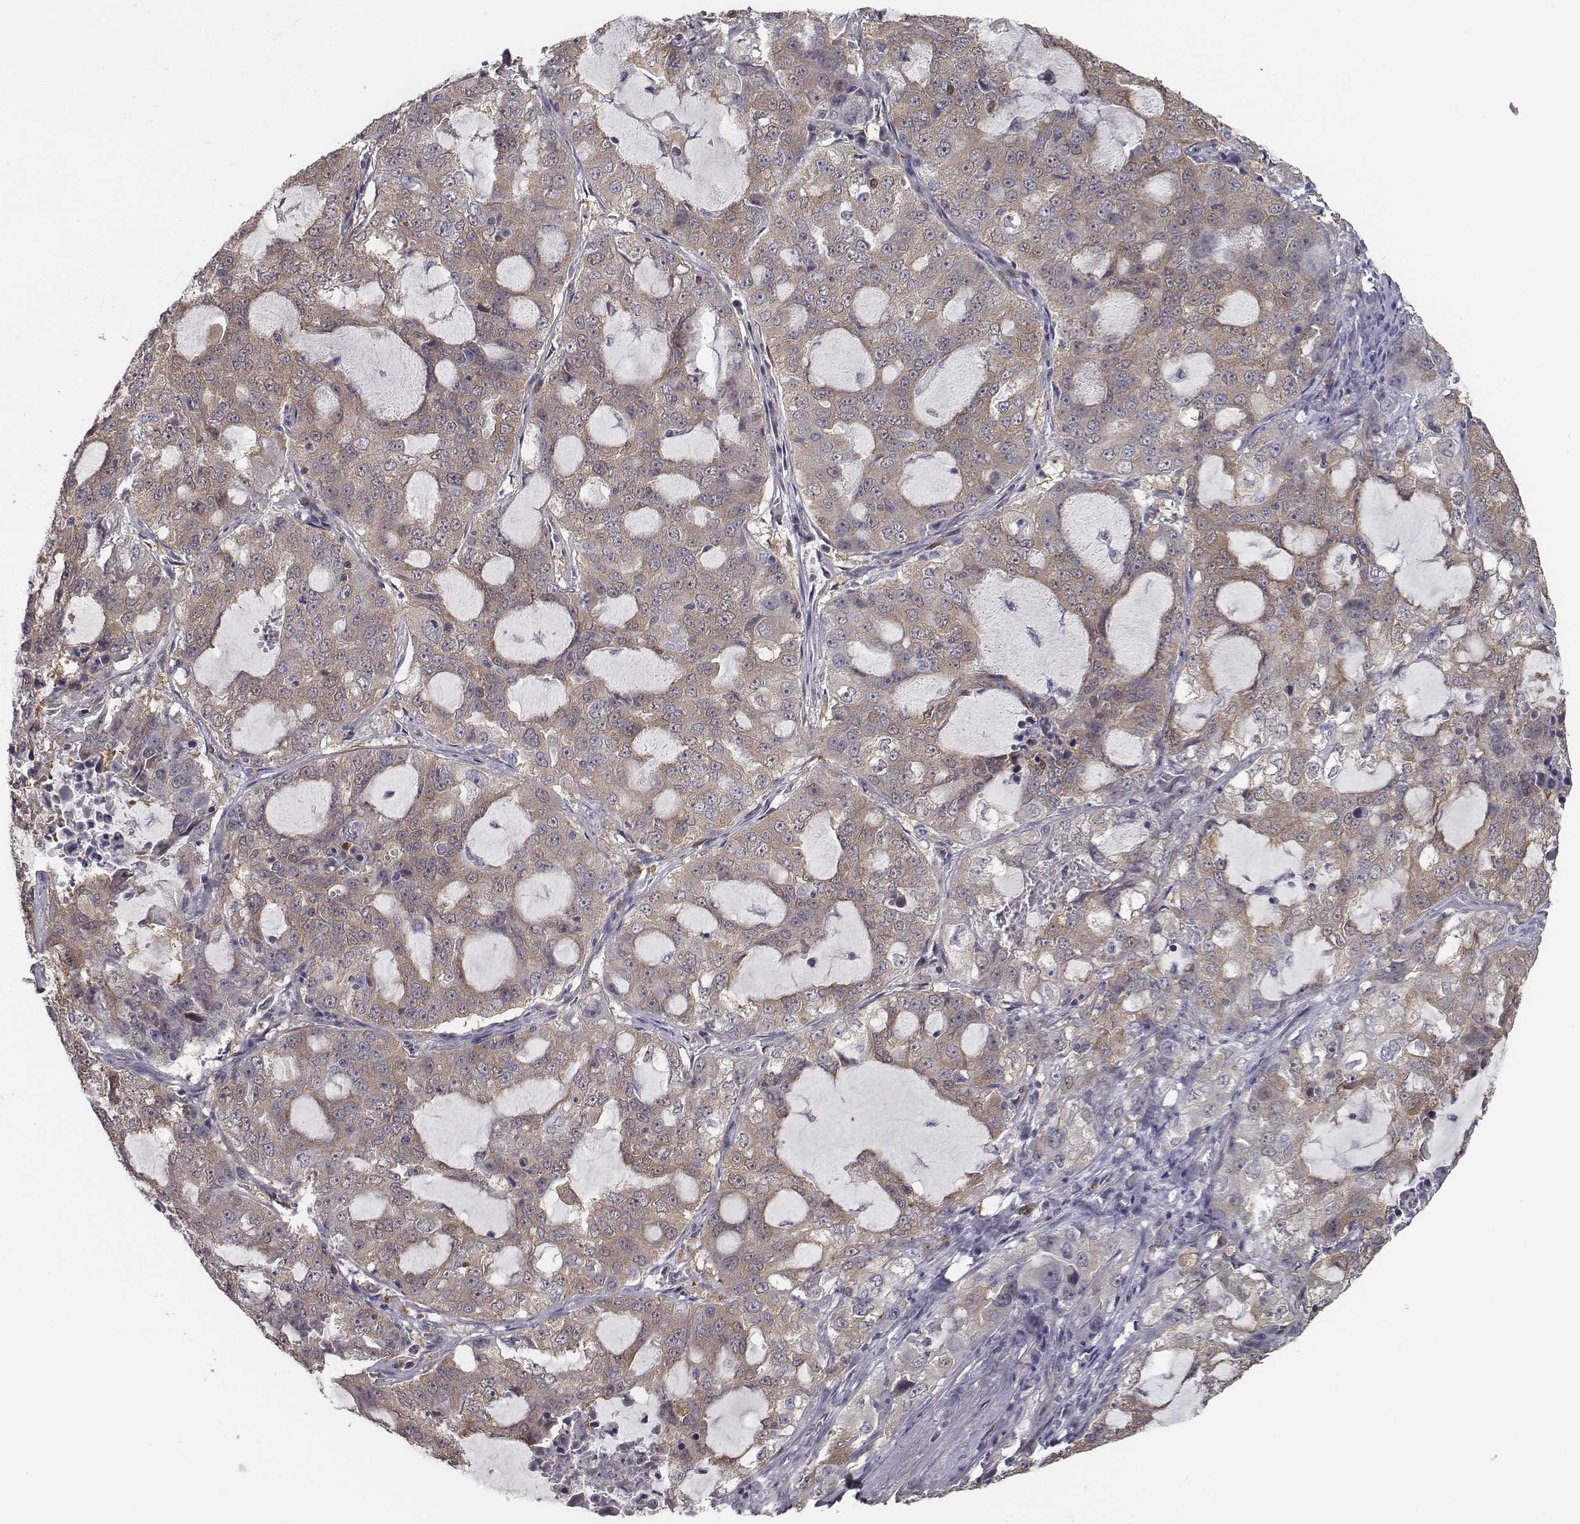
{"staining": {"intensity": "weak", "quantity": ">75%", "location": "cytoplasmic/membranous"}, "tissue": "lung cancer", "cell_type": "Tumor cells", "image_type": "cancer", "snomed": [{"axis": "morphology", "description": "Adenocarcinoma, NOS"}, {"axis": "topography", "description": "Lung"}], "caption": "Lung cancer (adenocarcinoma) stained with a protein marker shows weak staining in tumor cells.", "gene": "ISYNA1", "patient": {"sex": "female", "age": 61}}